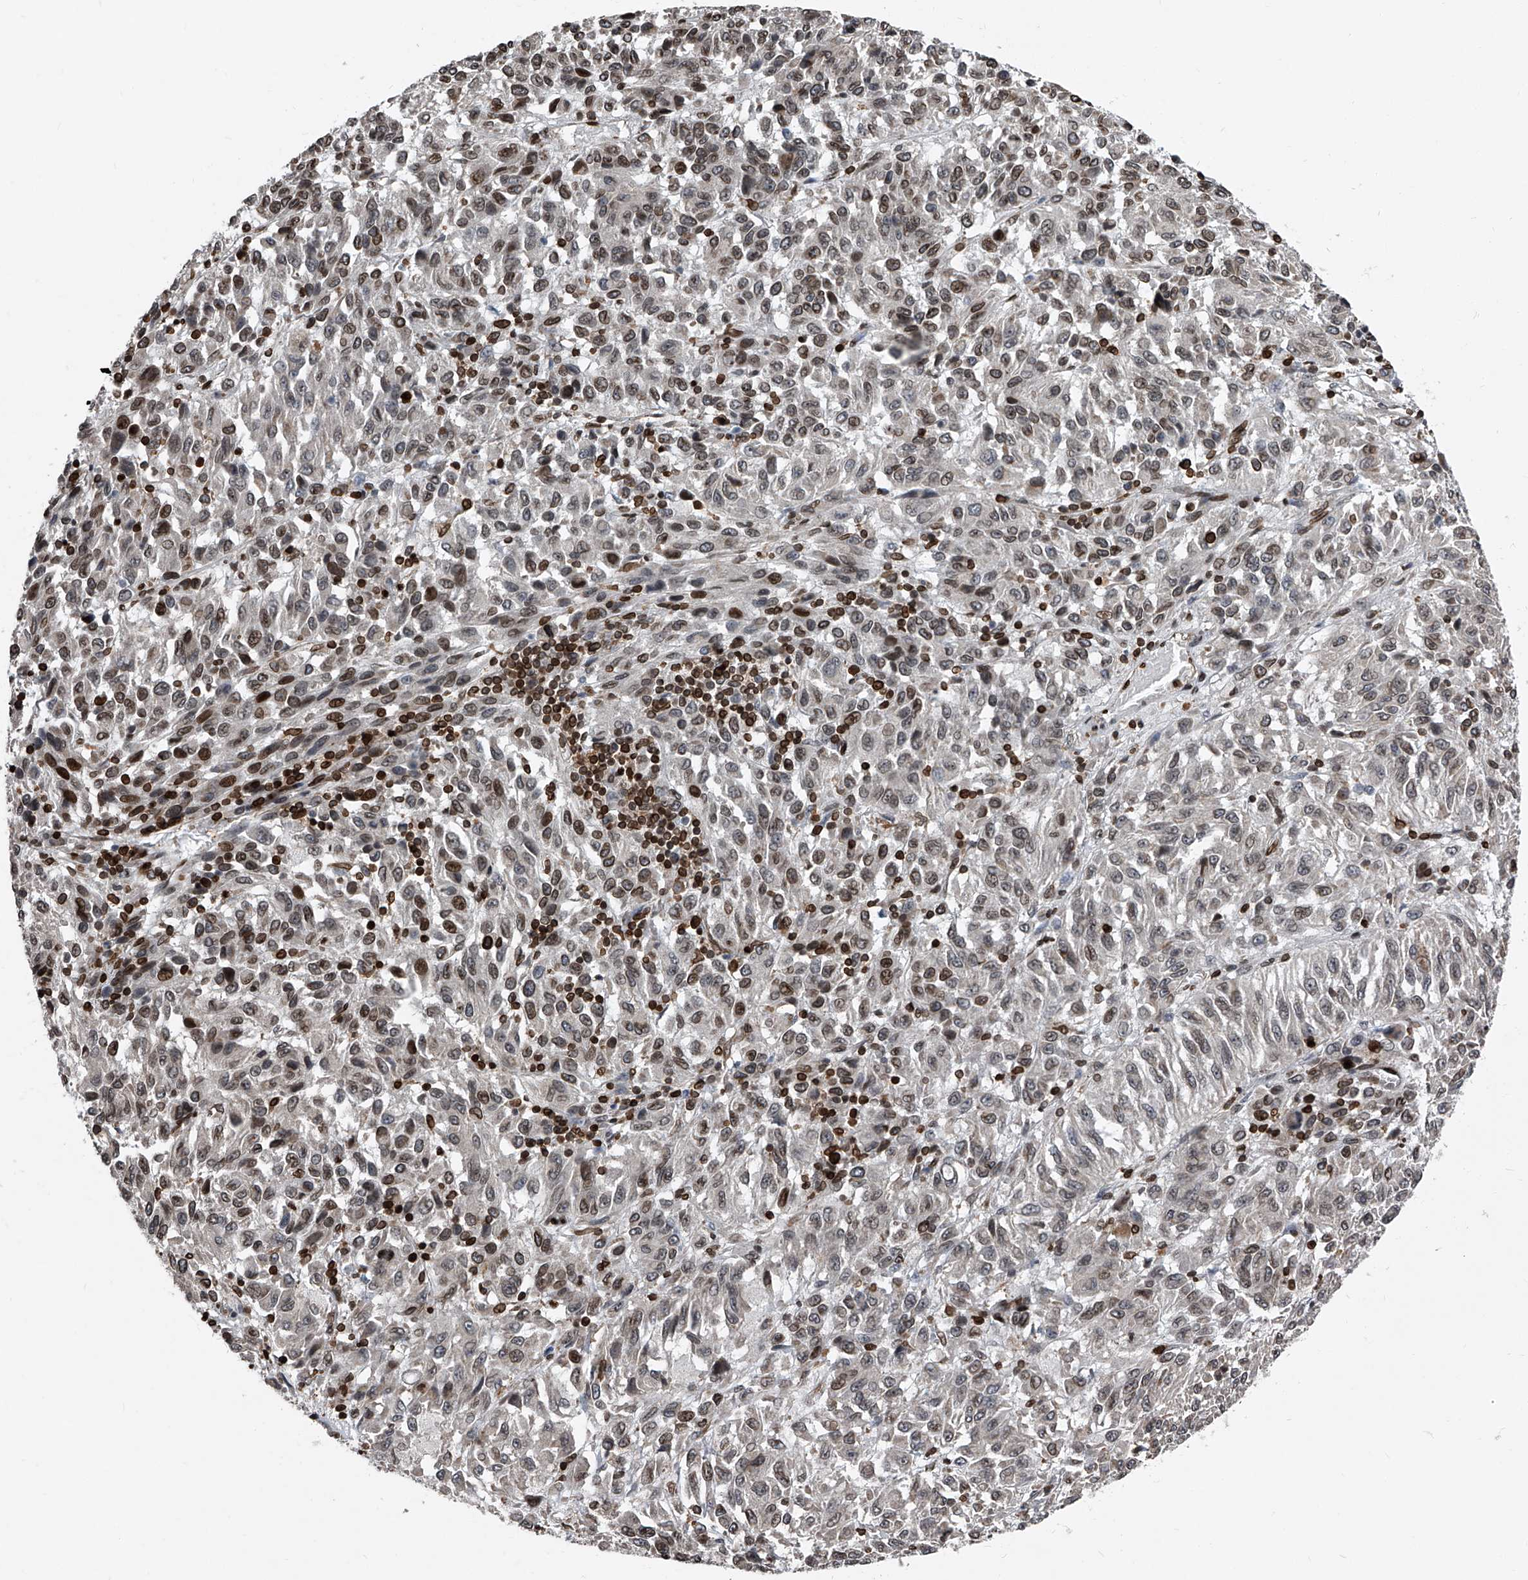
{"staining": {"intensity": "moderate", "quantity": "<25%", "location": "cytoplasmic/membranous,nuclear"}, "tissue": "melanoma", "cell_type": "Tumor cells", "image_type": "cancer", "snomed": [{"axis": "morphology", "description": "Malignant melanoma, Metastatic site"}, {"axis": "topography", "description": "Lung"}], "caption": "The immunohistochemical stain highlights moderate cytoplasmic/membranous and nuclear positivity in tumor cells of melanoma tissue.", "gene": "PHF20", "patient": {"sex": "male", "age": 64}}